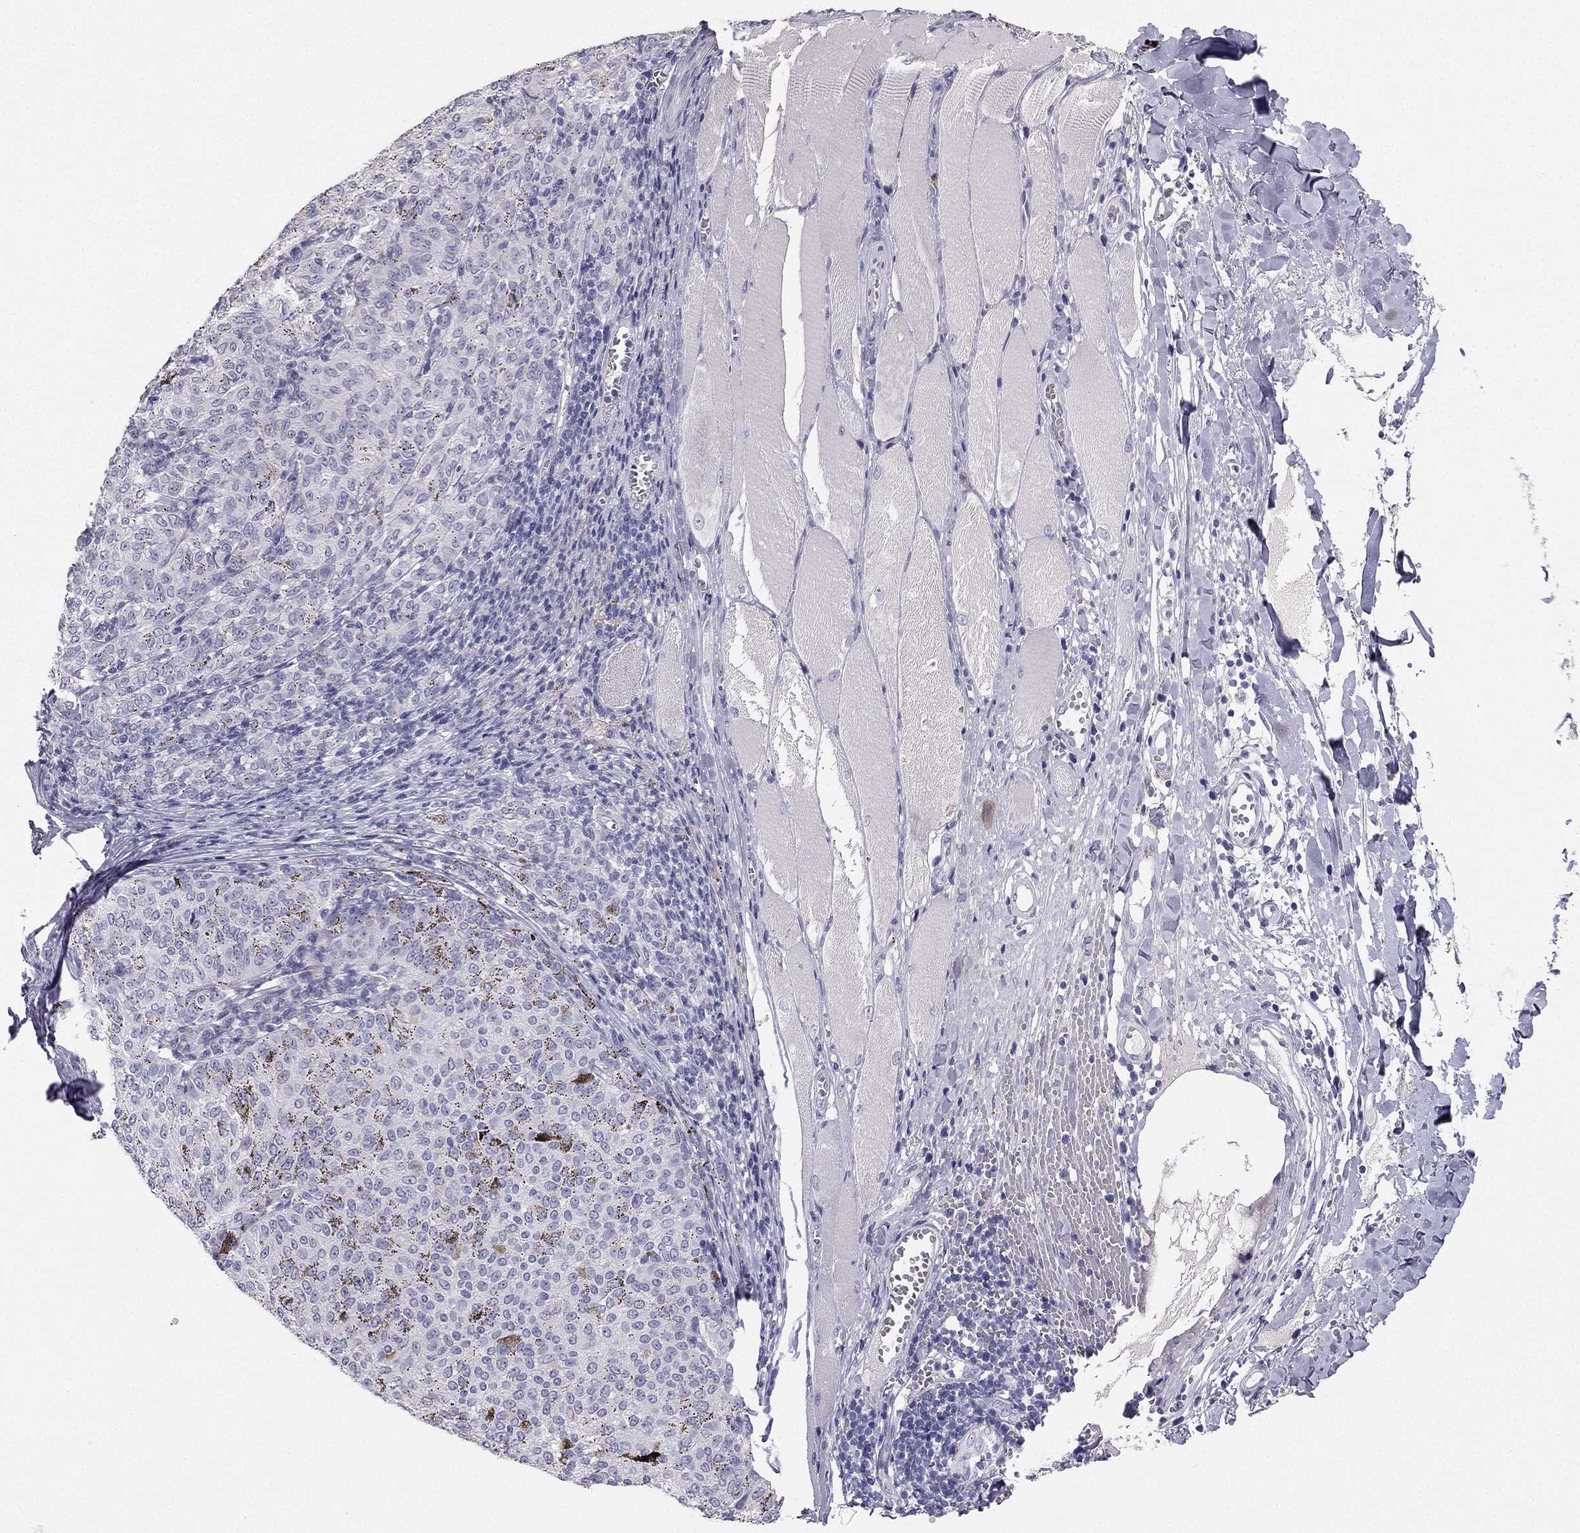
{"staining": {"intensity": "negative", "quantity": "none", "location": "none"}, "tissue": "melanoma", "cell_type": "Tumor cells", "image_type": "cancer", "snomed": [{"axis": "morphology", "description": "Malignant melanoma, NOS"}, {"axis": "topography", "description": "Skin"}], "caption": "Malignant melanoma was stained to show a protein in brown. There is no significant expression in tumor cells.", "gene": "CALB2", "patient": {"sex": "female", "age": 72}}